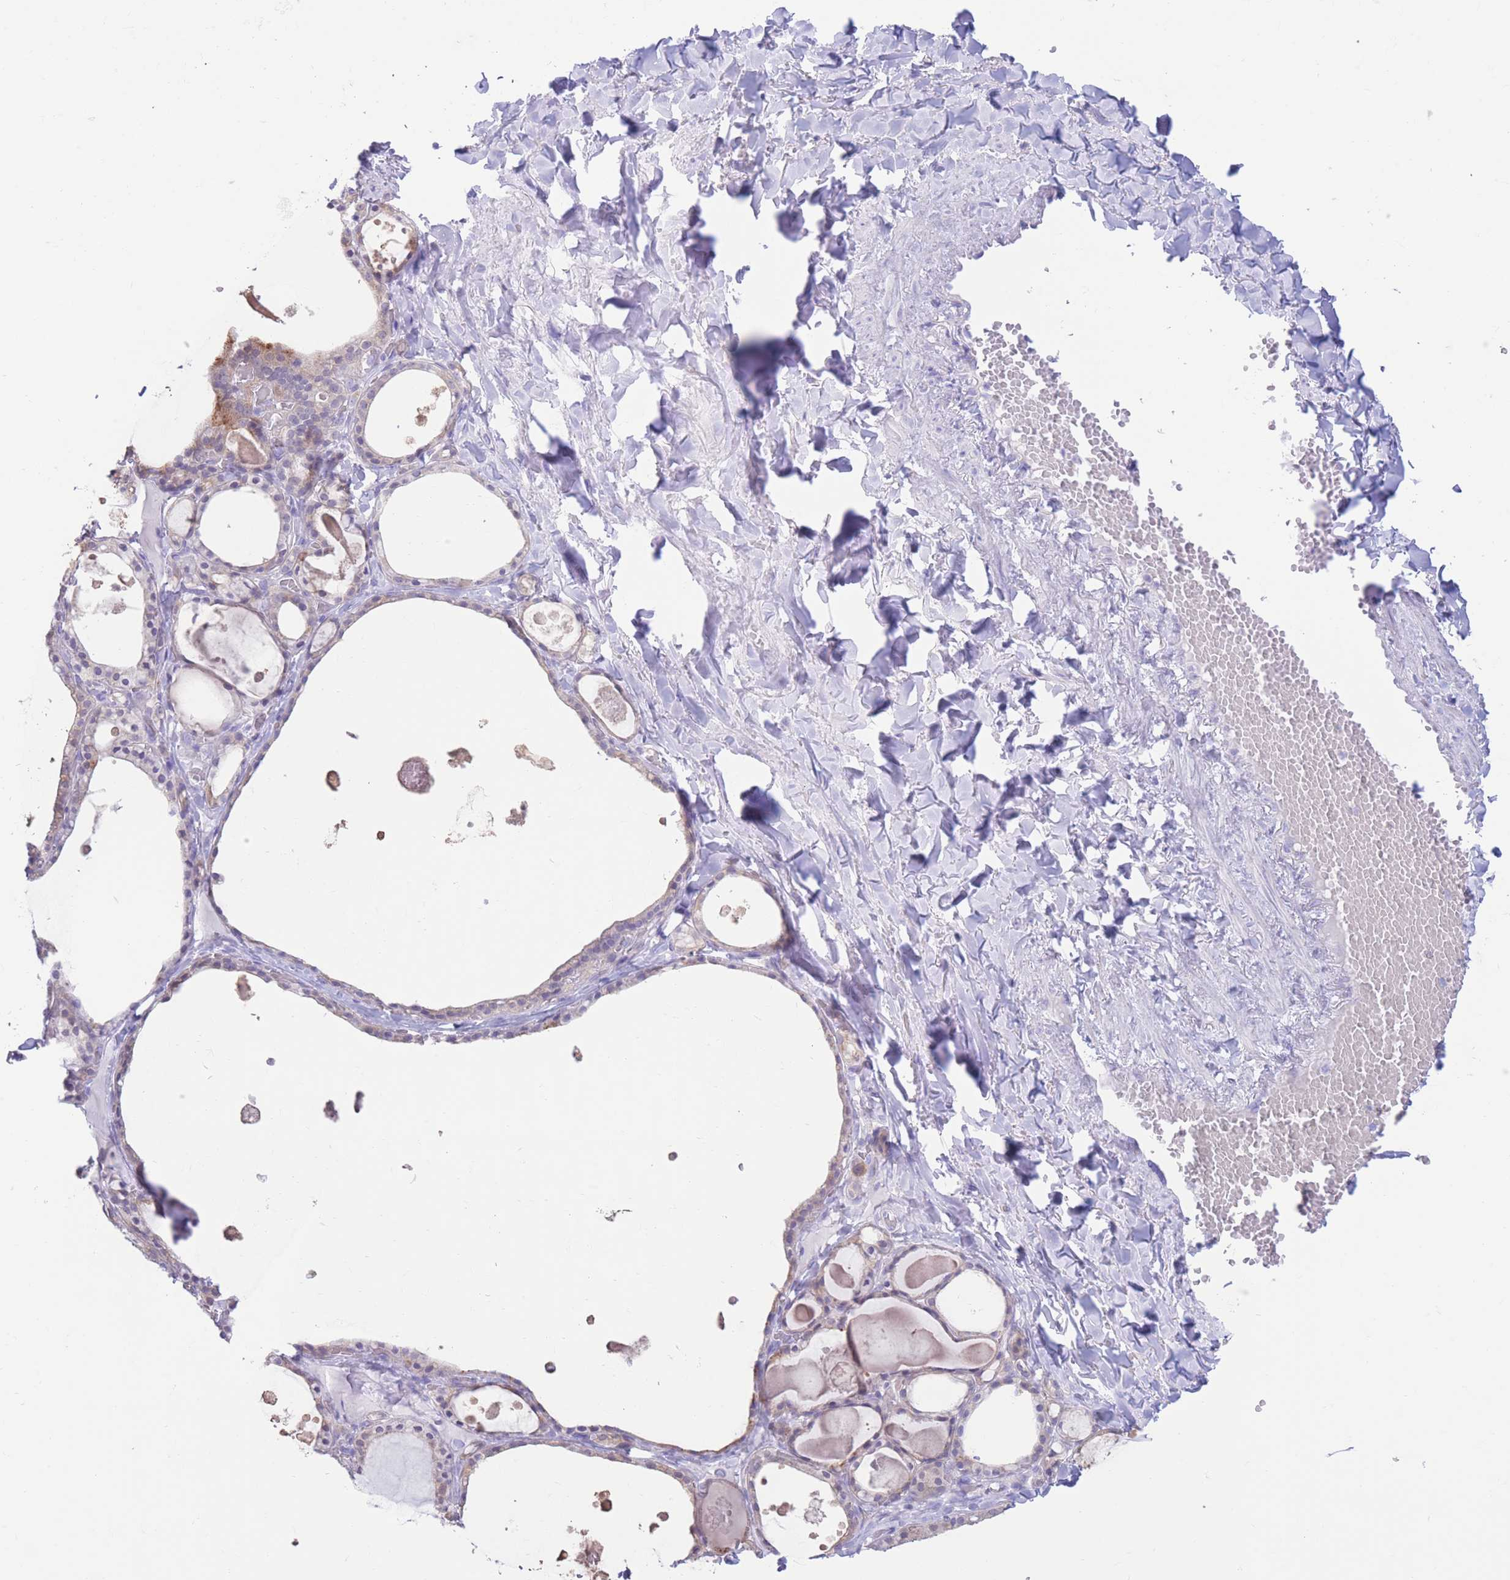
{"staining": {"intensity": "weak", "quantity": "25%-75%", "location": "cytoplasmic/membranous"}, "tissue": "thyroid gland", "cell_type": "Glandular cells", "image_type": "normal", "snomed": [{"axis": "morphology", "description": "Normal tissue, NOS"}, {"axis": "topography", "description": "Thyroid gland"}], "caption": "IHC staining of normal thyroid gland, which displays low levels of weak cytoplasmic/membranous positivity in about 25%-75% of glandular cells indicating weak cytoplasmic/membranous protein positivity. The staining was performed using DAB (3,3'-diaminobenzidine) (brown) for protein detection and nuclei were counterstained in hematoxylin (blue).", "gene": "FAH", "patient": {"sex": "male", "age": 56}}